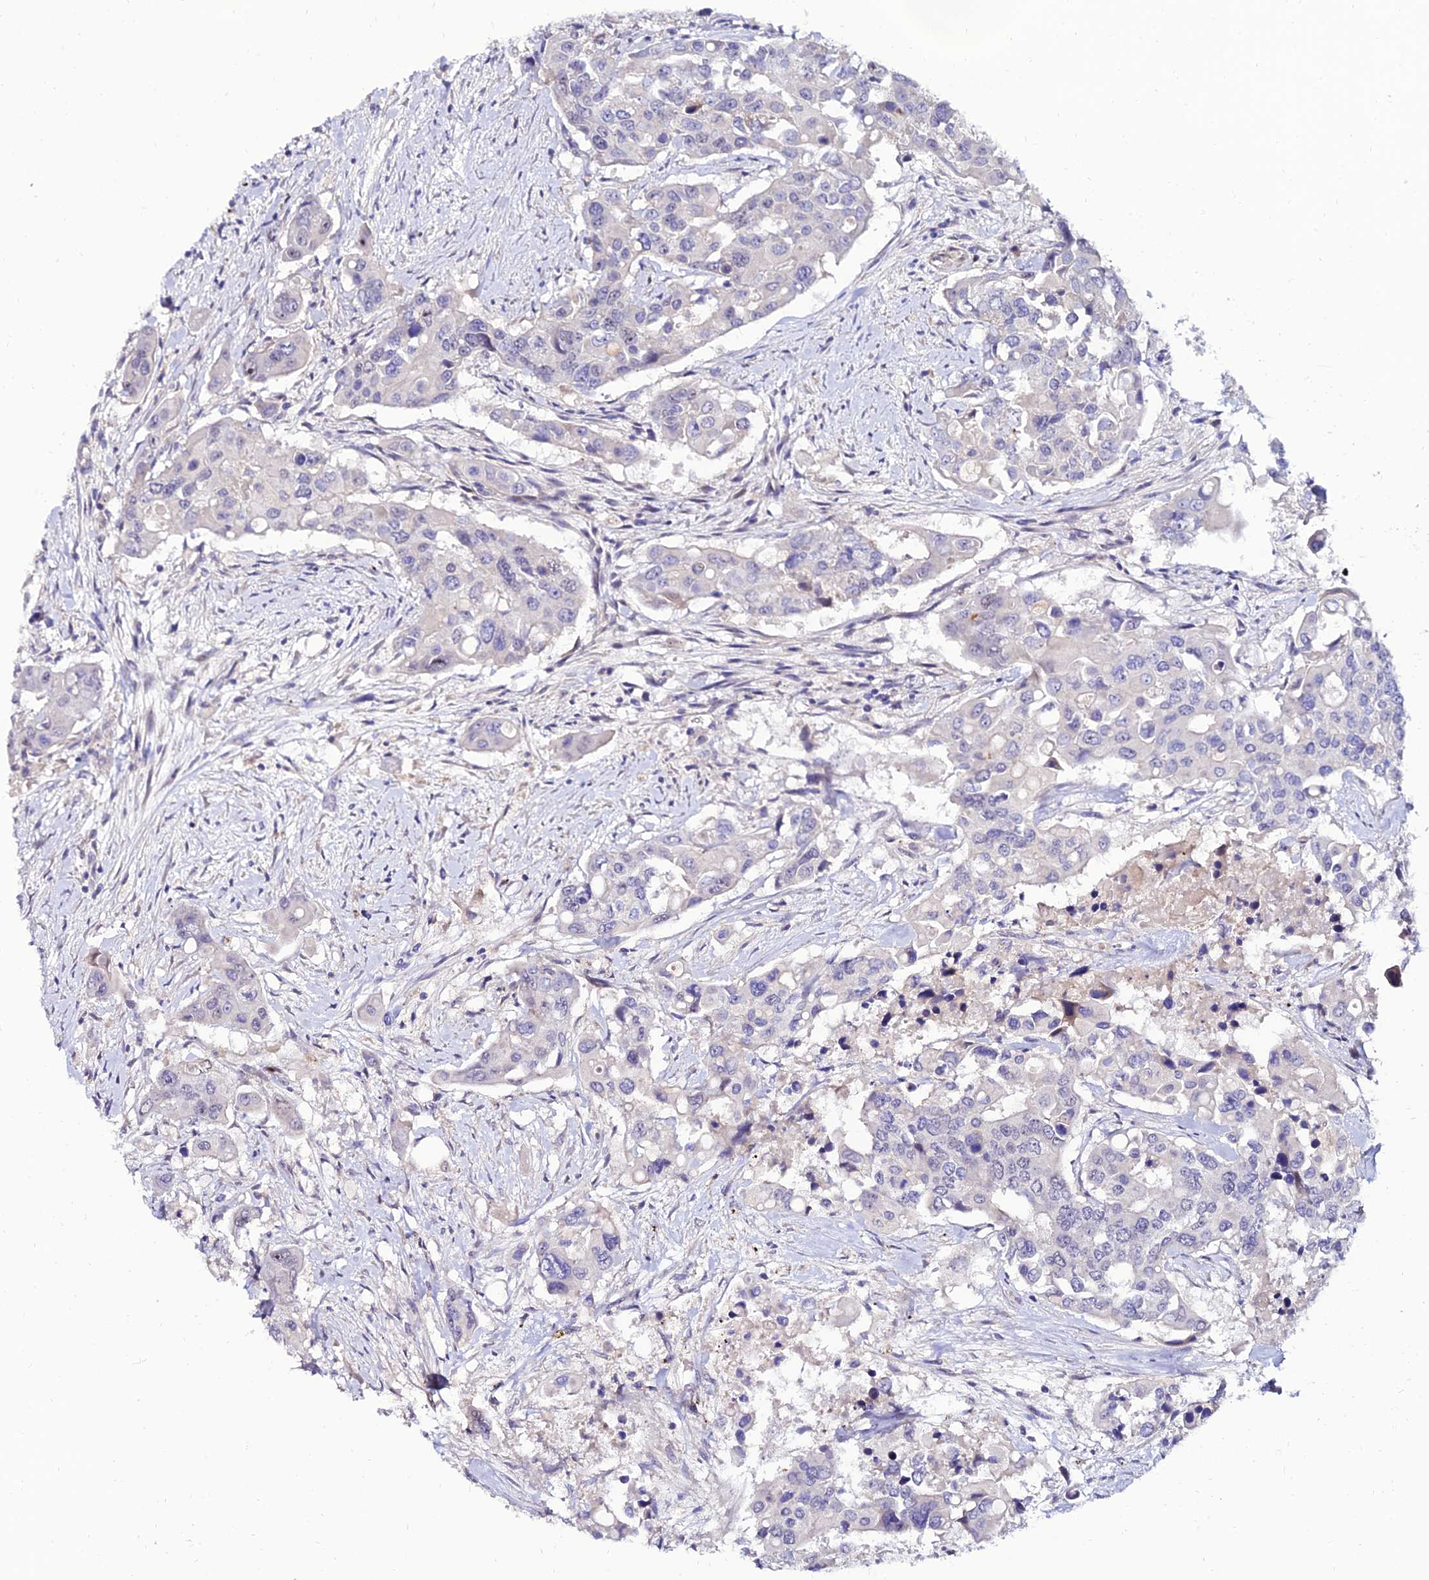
{"staining": {"intensity": "negative", "quantity": "none", "location": "none"}, "tissue": "colorectal cancer", "cell_type": "Tumor cells", "image_type": "cancer", "snomed": [{"axis": "morphology", "description": "Adenocarcinoma, NOS"}, {"axis": "topography", "description": "Colon"}], "caption": "Immunohistochemistry (IHC) photomicrograph of neoplastic tissue: colorectal adenocarcinoma stained with DAB (3,3'-diaminobenzidine) reveals no significant protein positivity in tumor cells.", "gene": "ALDH3B2", "patient": {"sex": "male", "age": 77}}